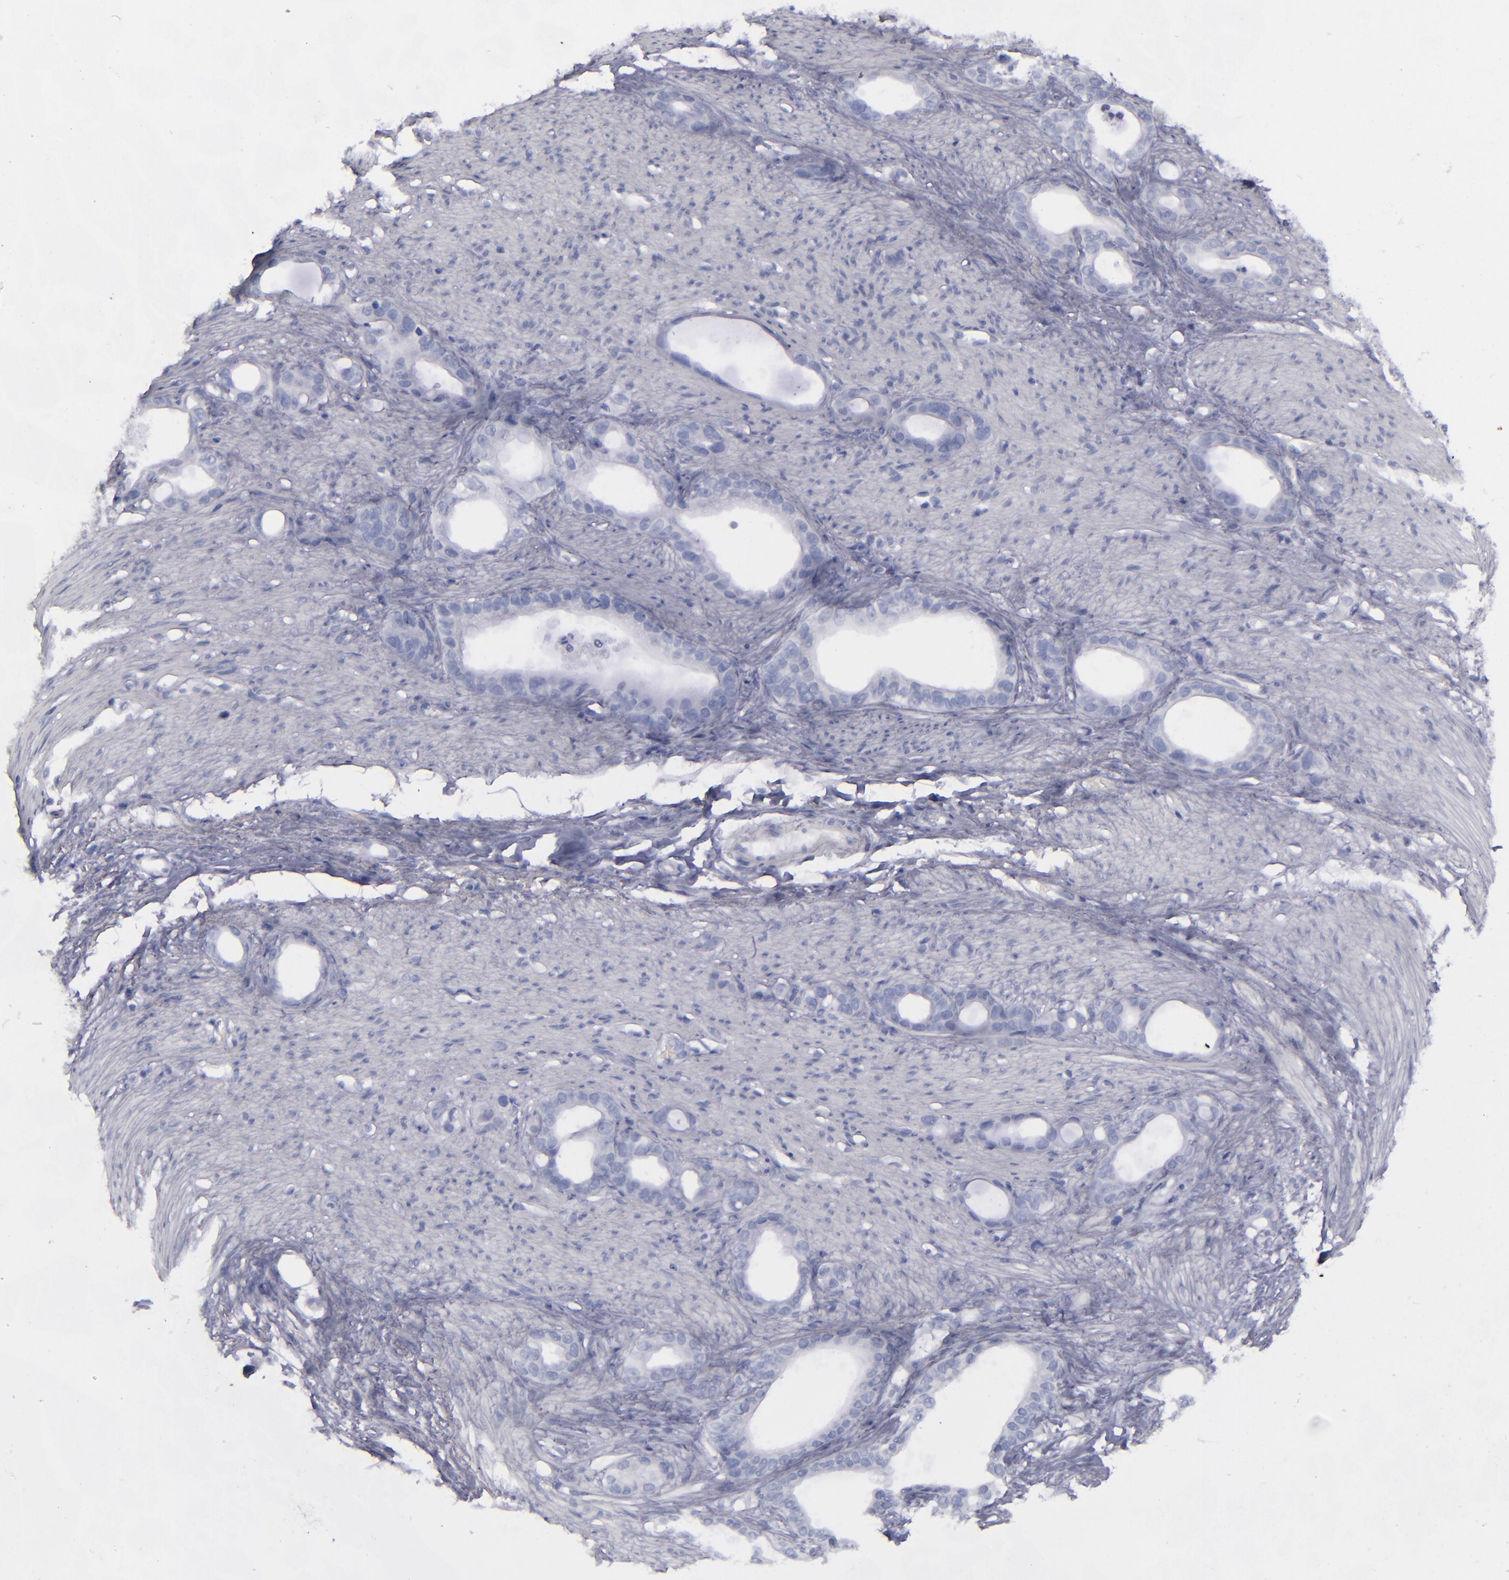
{"staining": {"intensity": "negative", "quantity": "none", "location": "none"}, "tissue": "stomach cancer", "cell_type": "Tumor cells", "image_type": "cancer", "snomed": [{"axis": "morphology", "description": "Adenocarcinoma, NOS"}, {"axis": "topography", "description": "Stomach"}], "caption": "This micrograph is of stomach cancer stained with immunohistochemistry (IHC) to label a protein in brown with the nuclei are counter-stained blue. There is no expression in tumor cells.", "gene": "CD22", "patient": {"sex": "female", "age": 75}}